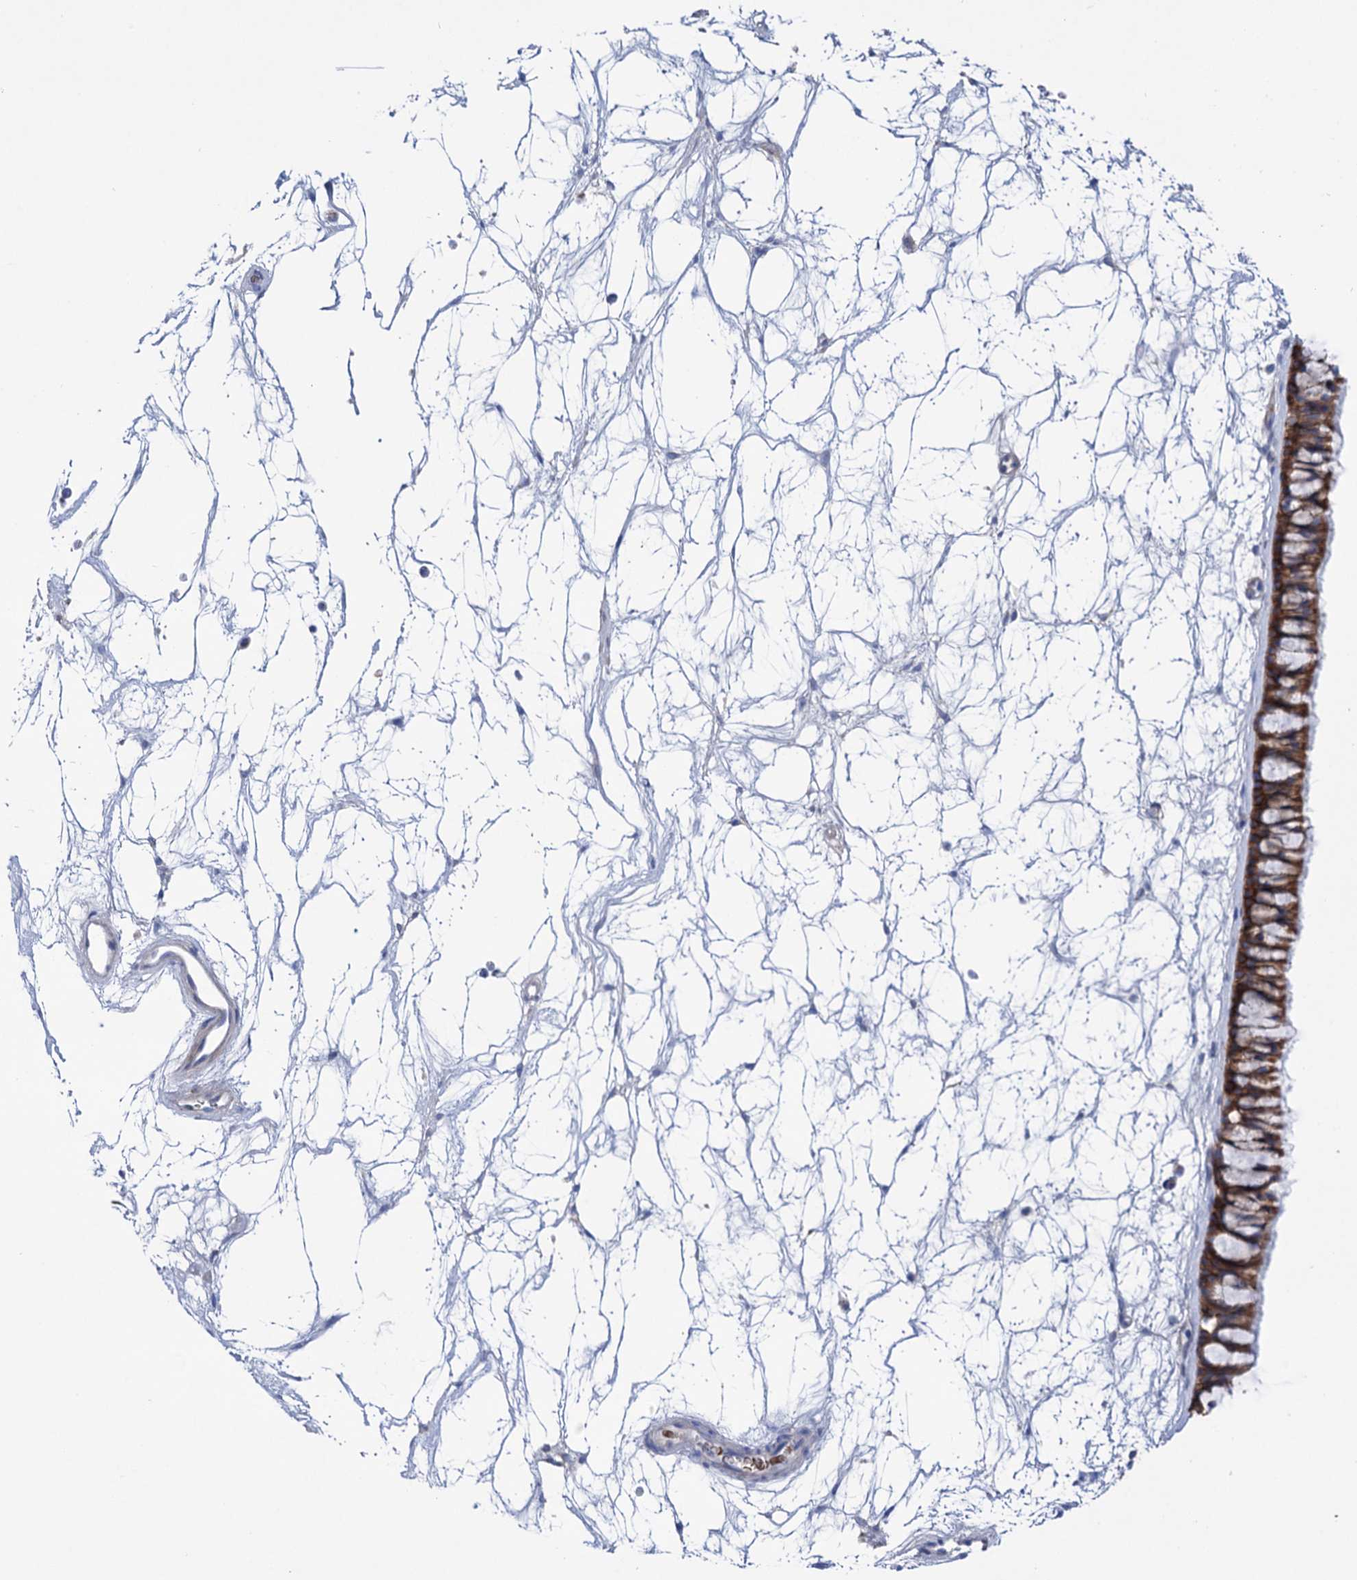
{"staining": {"intensity": "strong", "quantity": ">75%", "location": "cytoplasmic/membranous"}, "tissue": "nasopharynx", "cell_type": "Respiratory epithelial cells", "image_type": "normal", "snomed": [{"axis": "morphology", "description": "Normal tissue, NOS"}, {"axis": "topography", "description": "Nasopharynx"}], "caption": "The micrograph reveals staining of benign nasopharynx, revealing strong cytoplasmic/membranous protein positivity (brown color) within respiratory epithelial cells. (Stains: DAB (3,3'-diaminobenzidine) in brown, nuclei in blue, Microscopy: brightfield microscopy at high magnification).", "gene": "YARS2", "patient": {"sex": "male", "age": 64}}